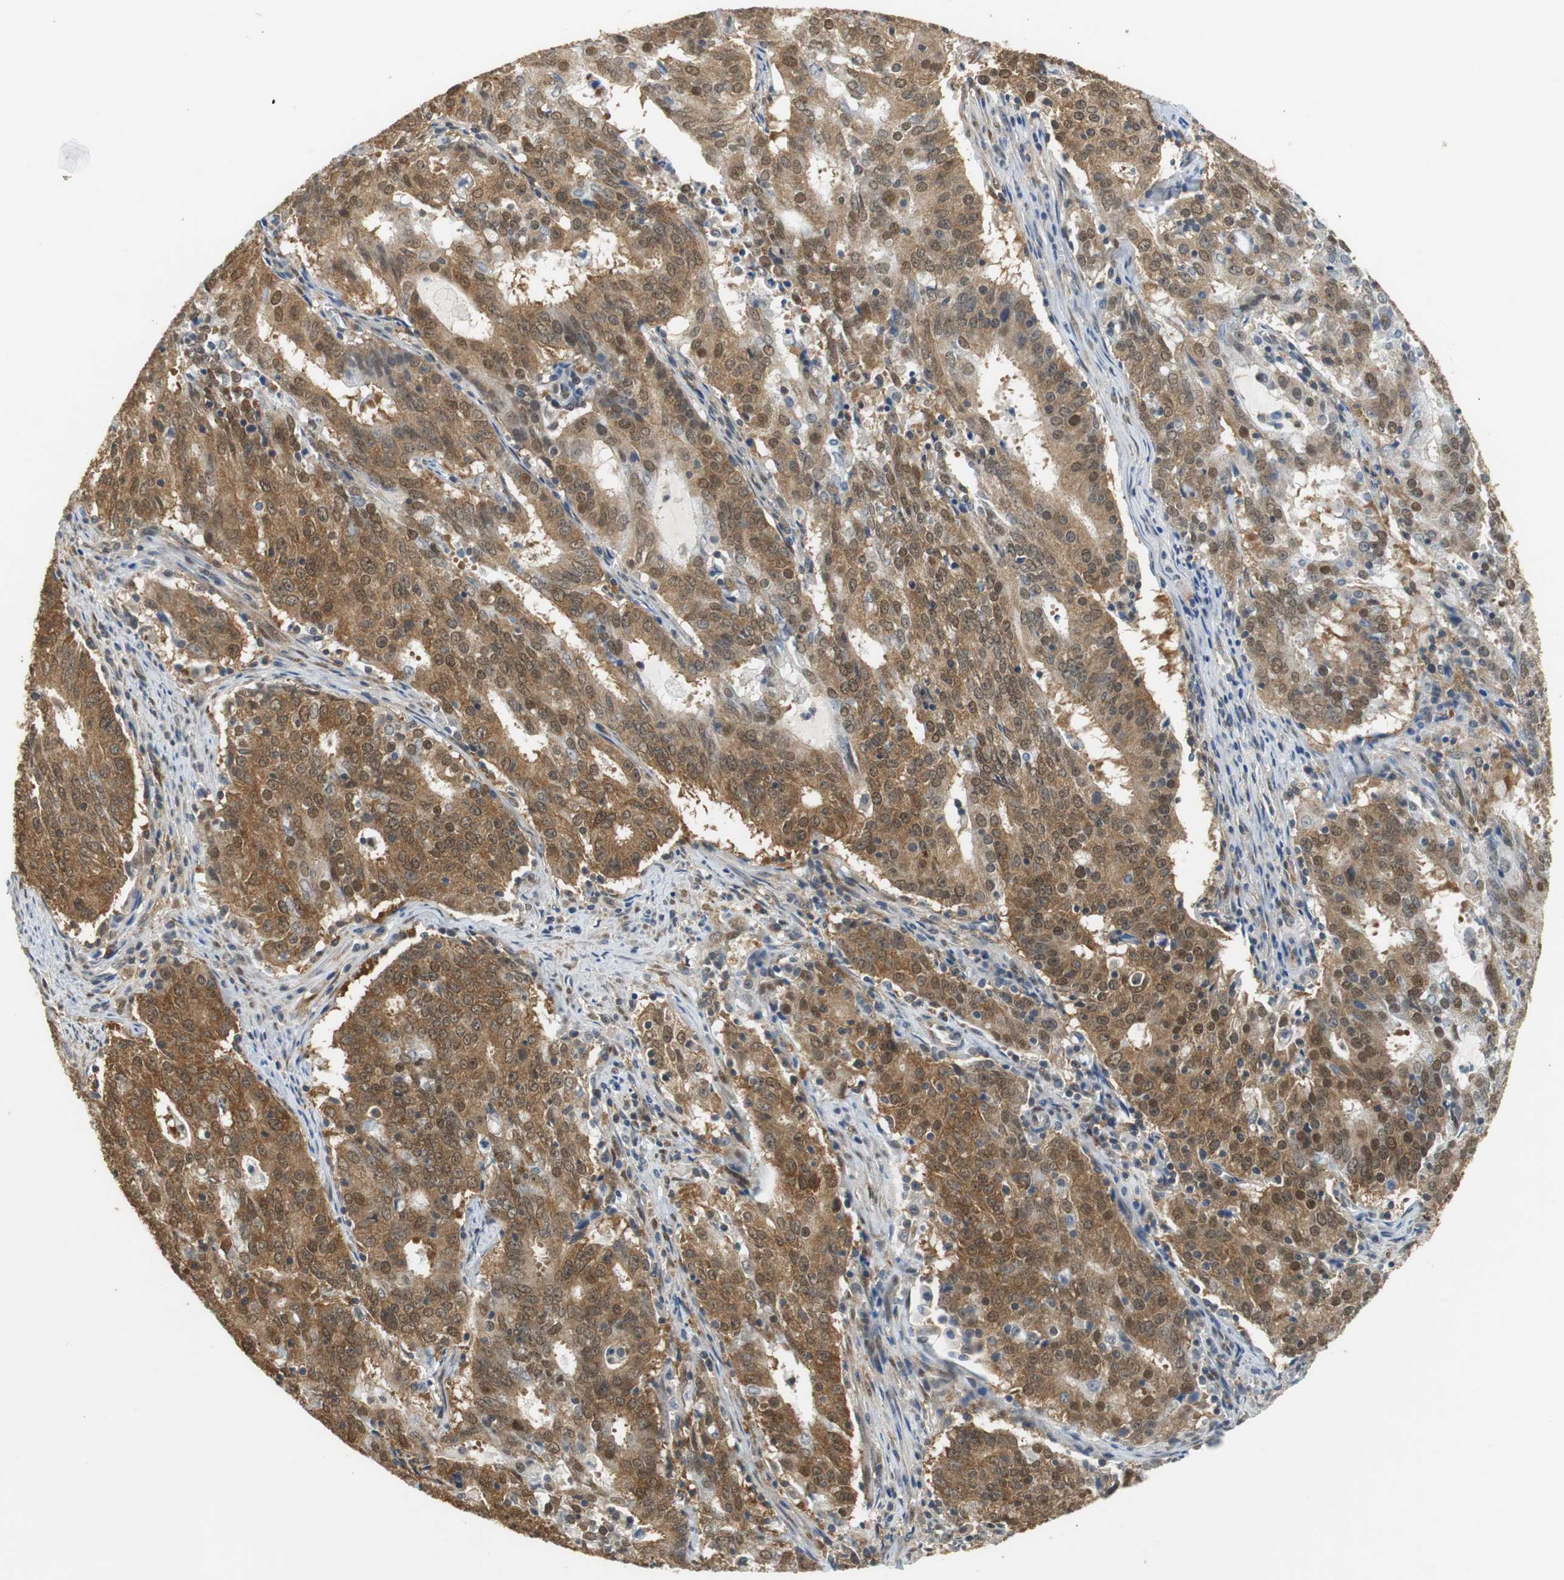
{"staining": {"intensity": "moderate", "quantity": ">75%", "location": "cytoplasmic/membranous,nuclear"}, "tissue": "cervical cancer", "cell_type": "Tumor cells", "image_type": "cancer", "snomed": [{"axis": "morphology", "description": "Adenocarcinoma, NOS"}, {"axis": "topography", "description": "Cervix"}], "caption": "Protein staining of adenocarcinoma (cervical) tissue displays moderate cytoplasmic/membranous and nuclear positivity in approximately >75% of tumor cells.", "gene": "UBQLN2", "patient": {"sex": "female", "age": 44}}